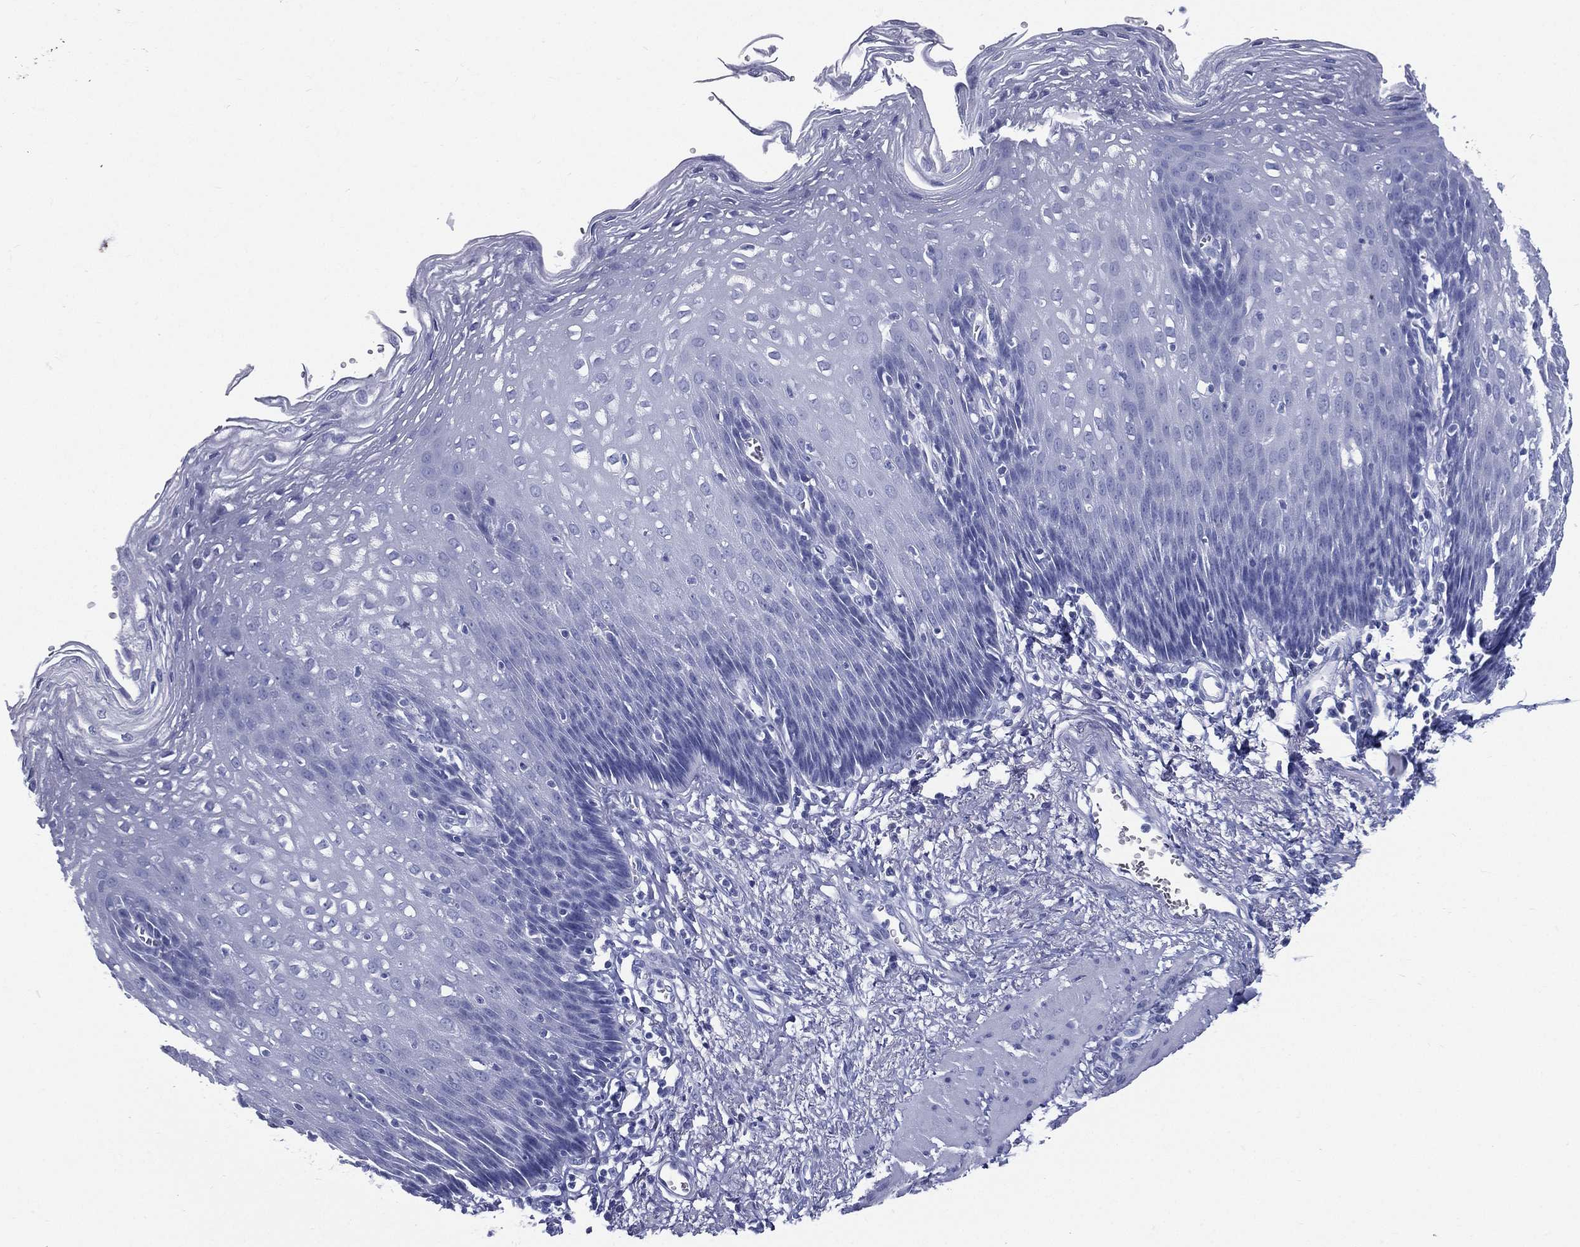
{"staining": {"intensity": "negative", "quantity": "none", "location": "none"}, "tissue": "esophagus", "cell_type": "Squamous epithelial cells", "image_type": "normal", "snomed": [{"axis": "morphology", "description": "Normal tissue, NOS"}, {"axis": "topography", "description": "Esophagus"}], "caption": "Protein analysis of benign esophagus displays no significant staining in squamous epithelial cells. Brightfield microscopy of IHC stained with DAB (3,3'-diaminobenzidine) (brown) and hematoxylin (blue), captured at high magnification.", "gene": "RSPH4A", "patient": {"sex": "male", "age": 57}}